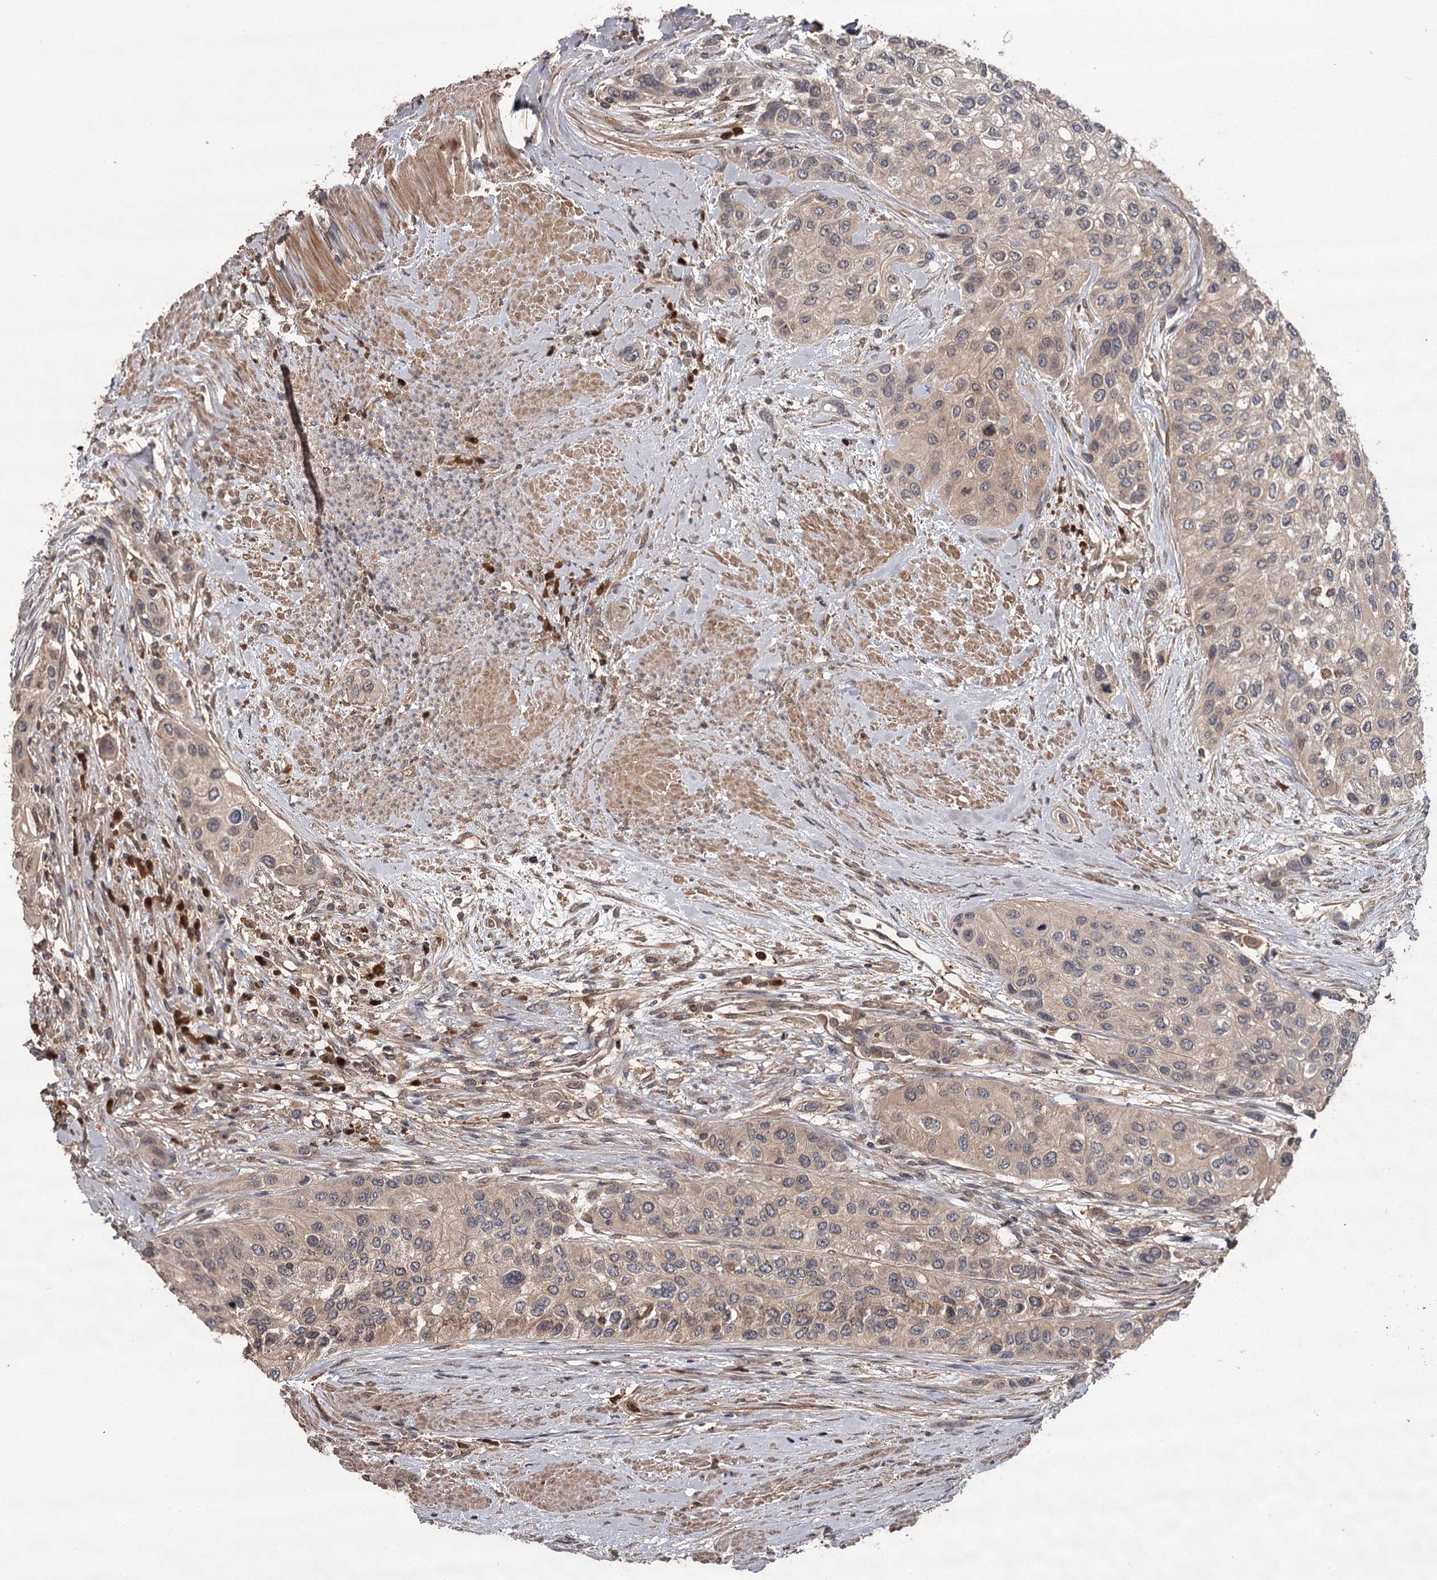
{"staining": {"intensity": "negative", "quantity": "none", "location": "none"}, "tissue": "urothelial cancer", "cell_type": "Tumor cells", "image_type": "cancer", "snomed": [{"axis": "morphology", "description": "Normal tissue, NOS"}, {"axis": "morphology", "description": "Urothelial carcinoma, High grade"}, {"axis": "topography", "description": "Vascular tissue"}, {"axis": "topography", "description": "Urinary bladder"}], "caption": "IHC histopathology image of high-grade urothelial carcinoma stained for a protein (brown), which reveals no positivity in tumor cells.", "gene": "TTC12", "patient": {"sex": "female", "age": 56}}